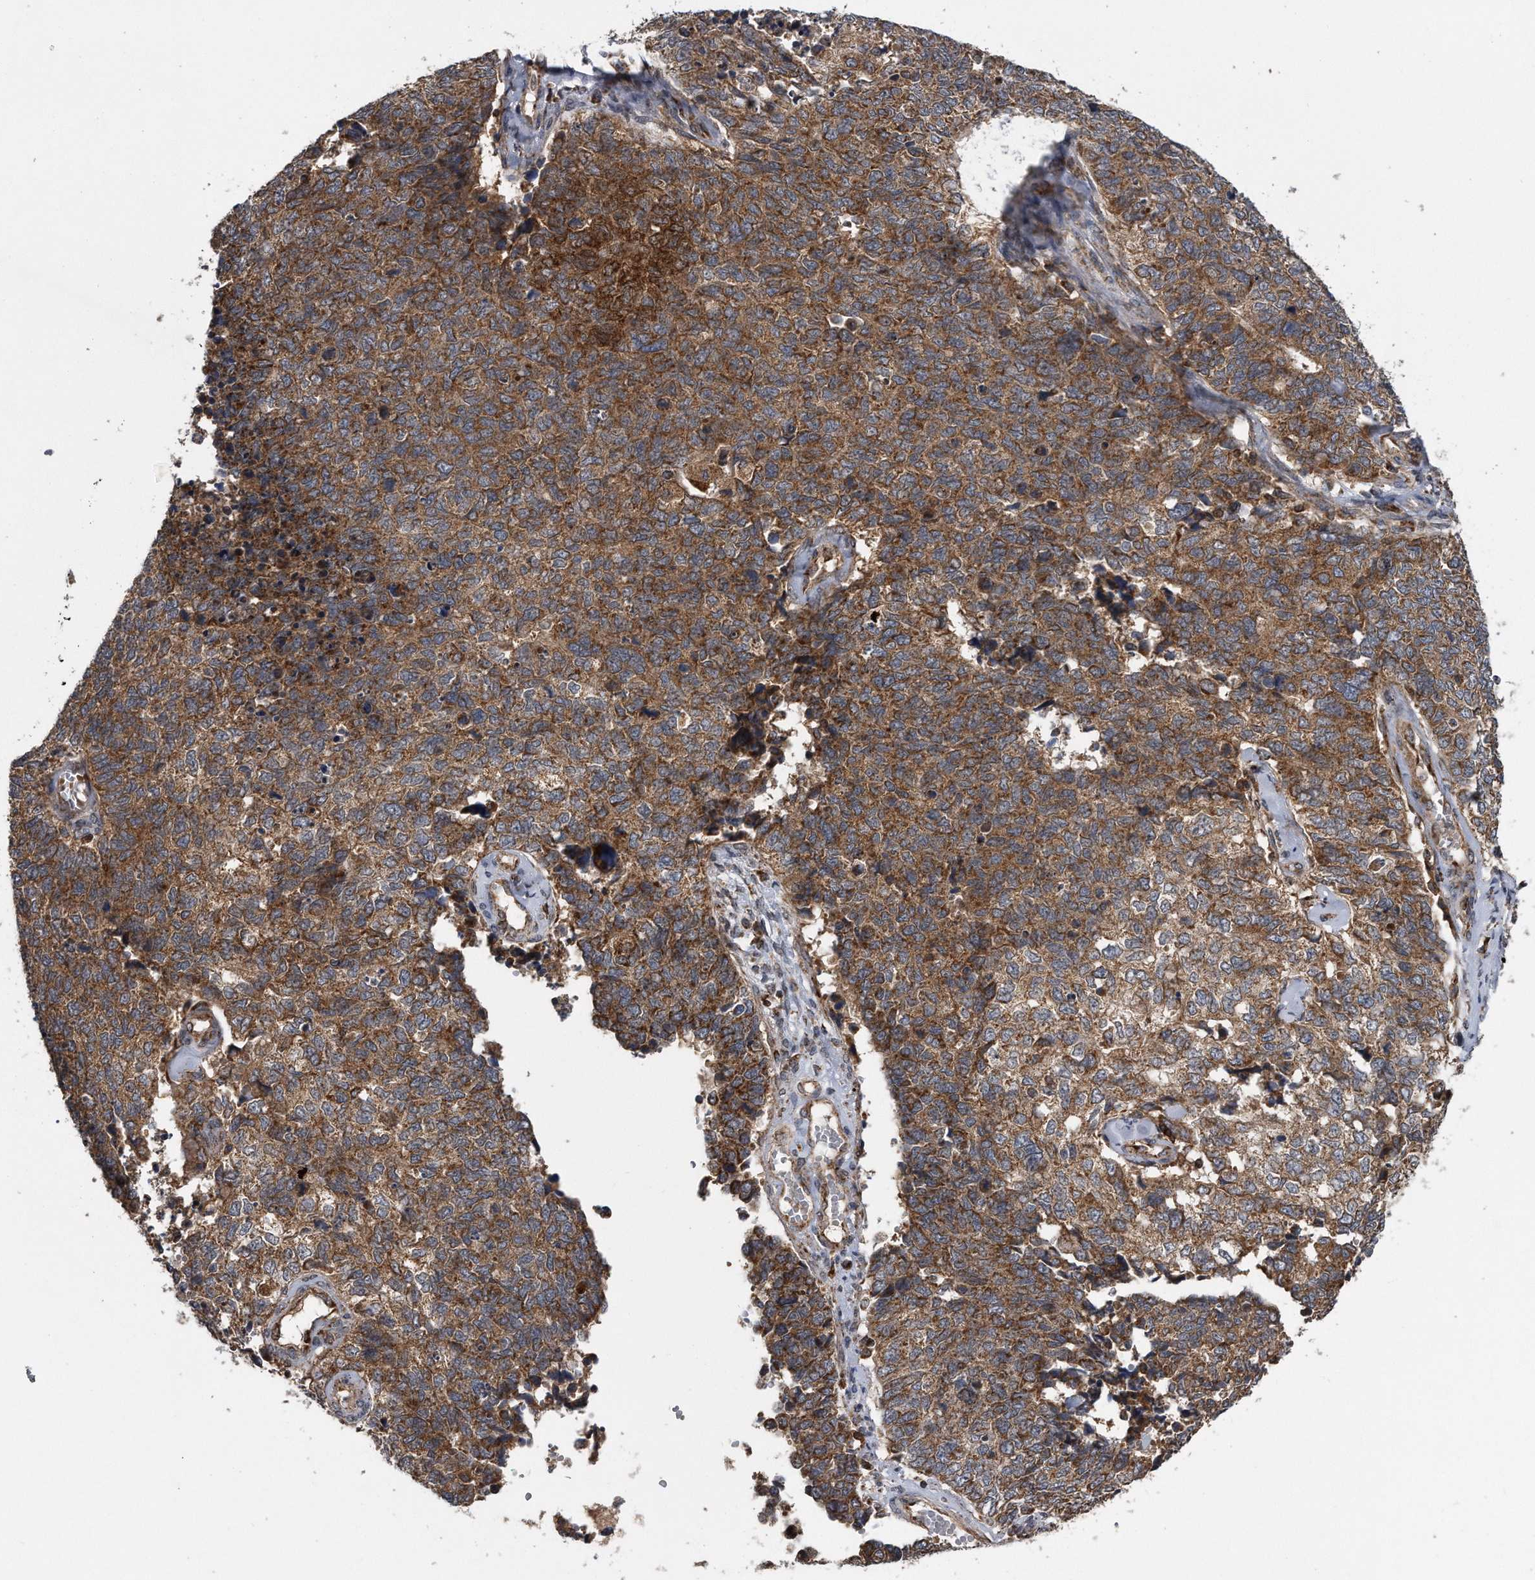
{"staining": {"intensity": "moderate", "quantity": ">75%", "location": "cytoplasmic/membranous"}, "tissue": "cervical cancer", "cell_type": "Tumor cells", "image_type": "cancer", "snomed": [{"axis": "morphology", "description": "Squamous cell carcinoma, NOS"}, {"axis": "topography", "description": "Cervix"}], "caption": "Immunohistochemistry photomicrograph of human squamous cell carcinoma (cervical) stained for a protein (brown), which reveals medium levels of moderate cytoplasmic/membranous staining in approximately >75% of tumor cells.", "gene": "ALPK2", "patient": {"sex": "female", "age": 63}}